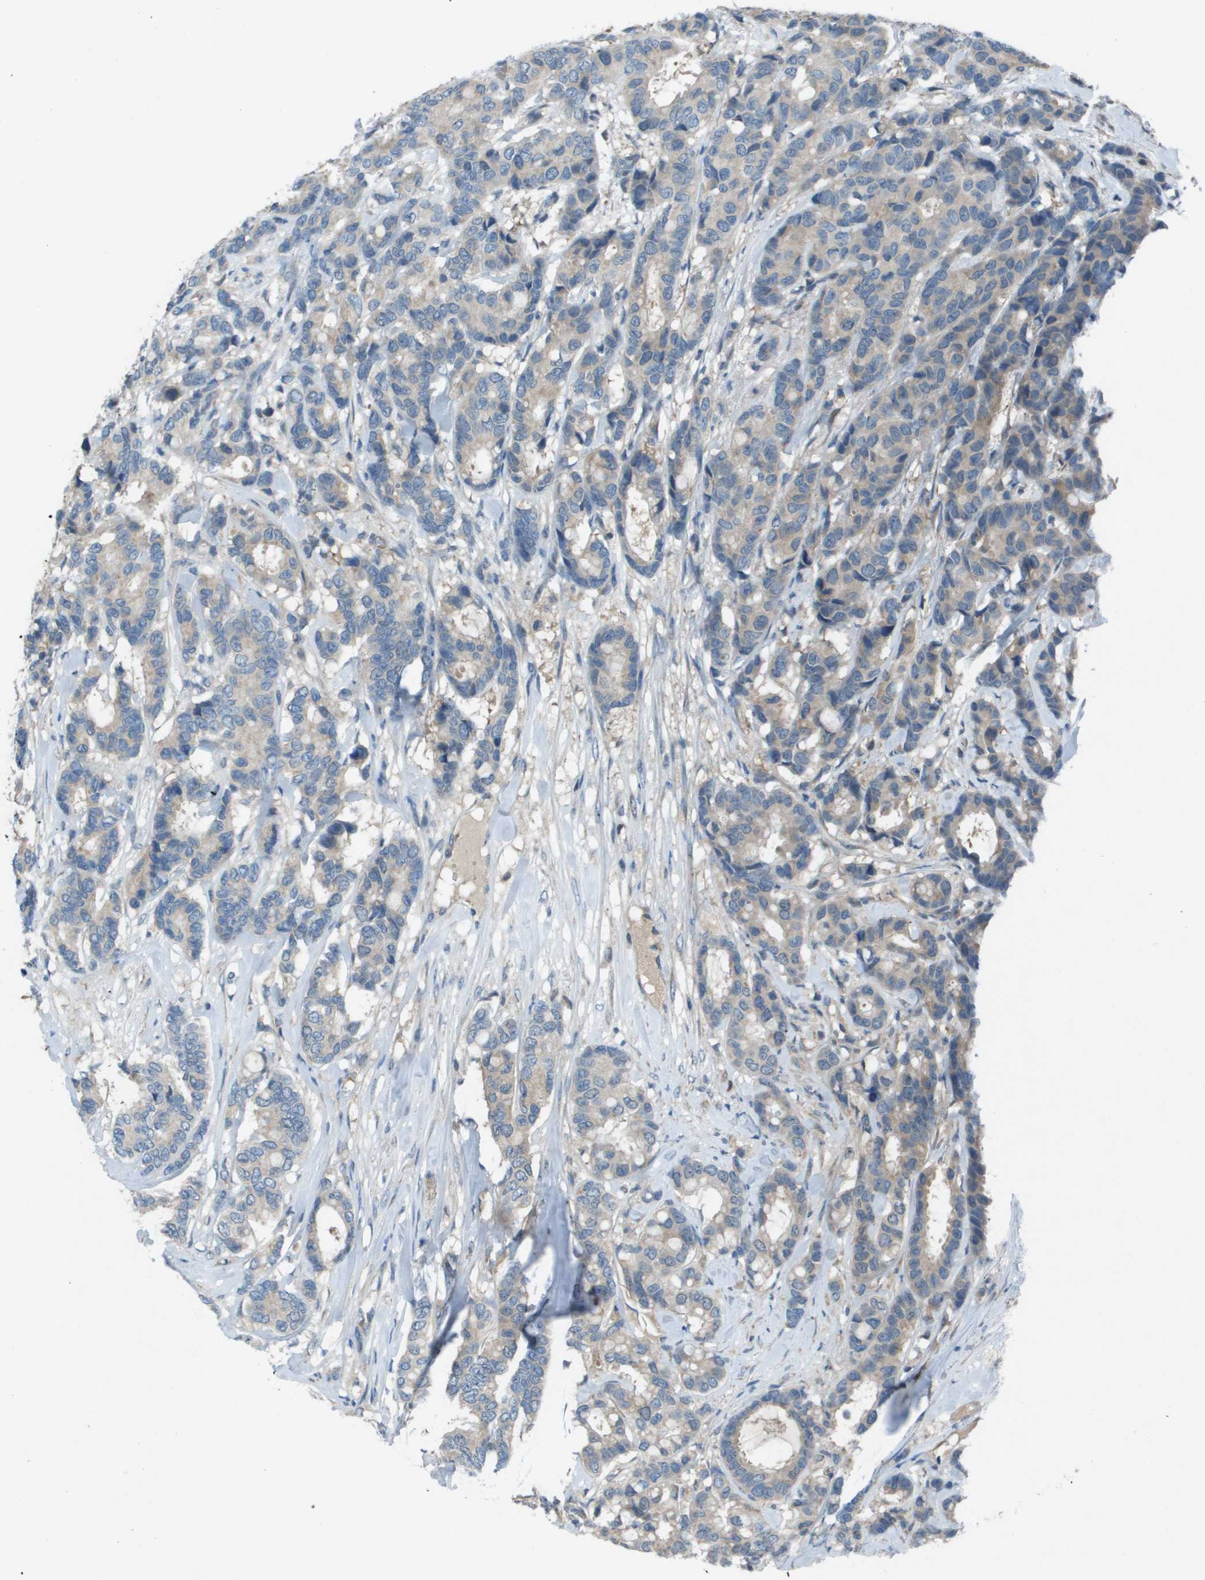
{"staining": {"intensity": "weak", "quantity": "25%-75%", "location": "cytoplasmic/membranous"}, "tissue": "breast cancer", "cell_type": "Tumor cells", "image_type": "cancer", "snomed": [{"axis": "morphology", "description": "Duct carcinoma"}, {"axis": "topography", "description": "Breast"}], "caption": "High-power microscopy captured an immunohistochemistry (IHC) photomicrograph of breast cancer (intraductal carcinoma), revealing weak cytoplasmic/membranous positivity in about 25%-75% of tumor cells. The staining was performed using DAB (3,3'-diaminobenzidine), with brown indicating positive protein expression. Nuclei are stained blue with hematoxylin.", "gene": "CAMK4", "patient": {"sex": "female", "age": 87}}